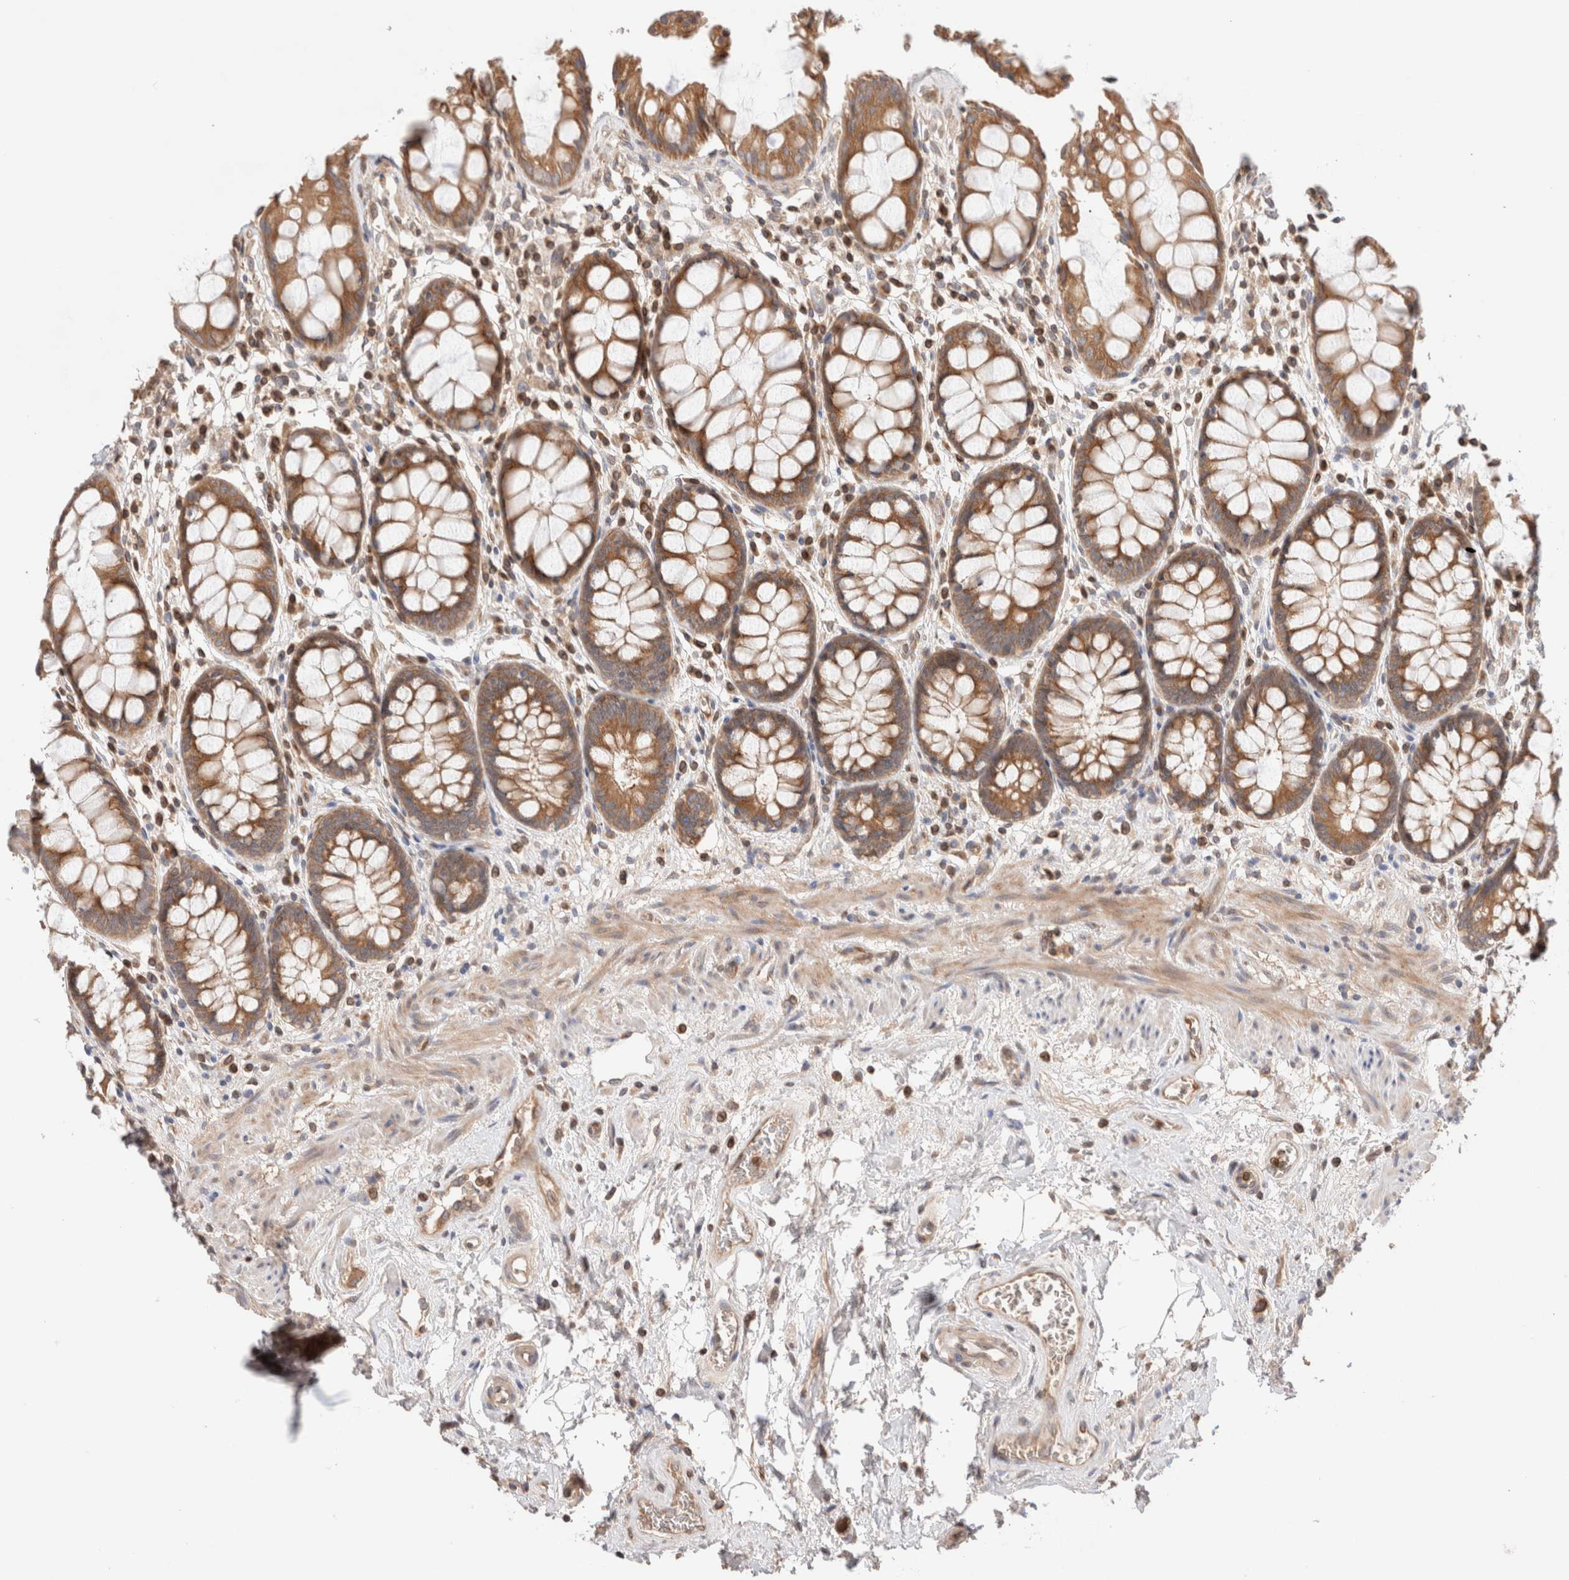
{"staining": {"intensity": "moderate", "quantity": ">75%", "location": "cytoplasmic/membranous"}, "tissue": "rectum", "cell_type": "Glandular cells", "image_type": "normal", "snomed": [{"axis": "morphology", "description": "Normal tissue, NOS"}, {"axis": "topography", "description": "Rectum"}], "caption": "This photomicrograph shows benign rectum stained with immunohistochemistry (IHC) to label a protein in brown. The cytoplasmic/membranous of glandular cells show moderate positivity for the protein. Nuclei are counter-stained blue.", "gene": "SIKE1", "patient": {"sex": "male", "age": 64}}